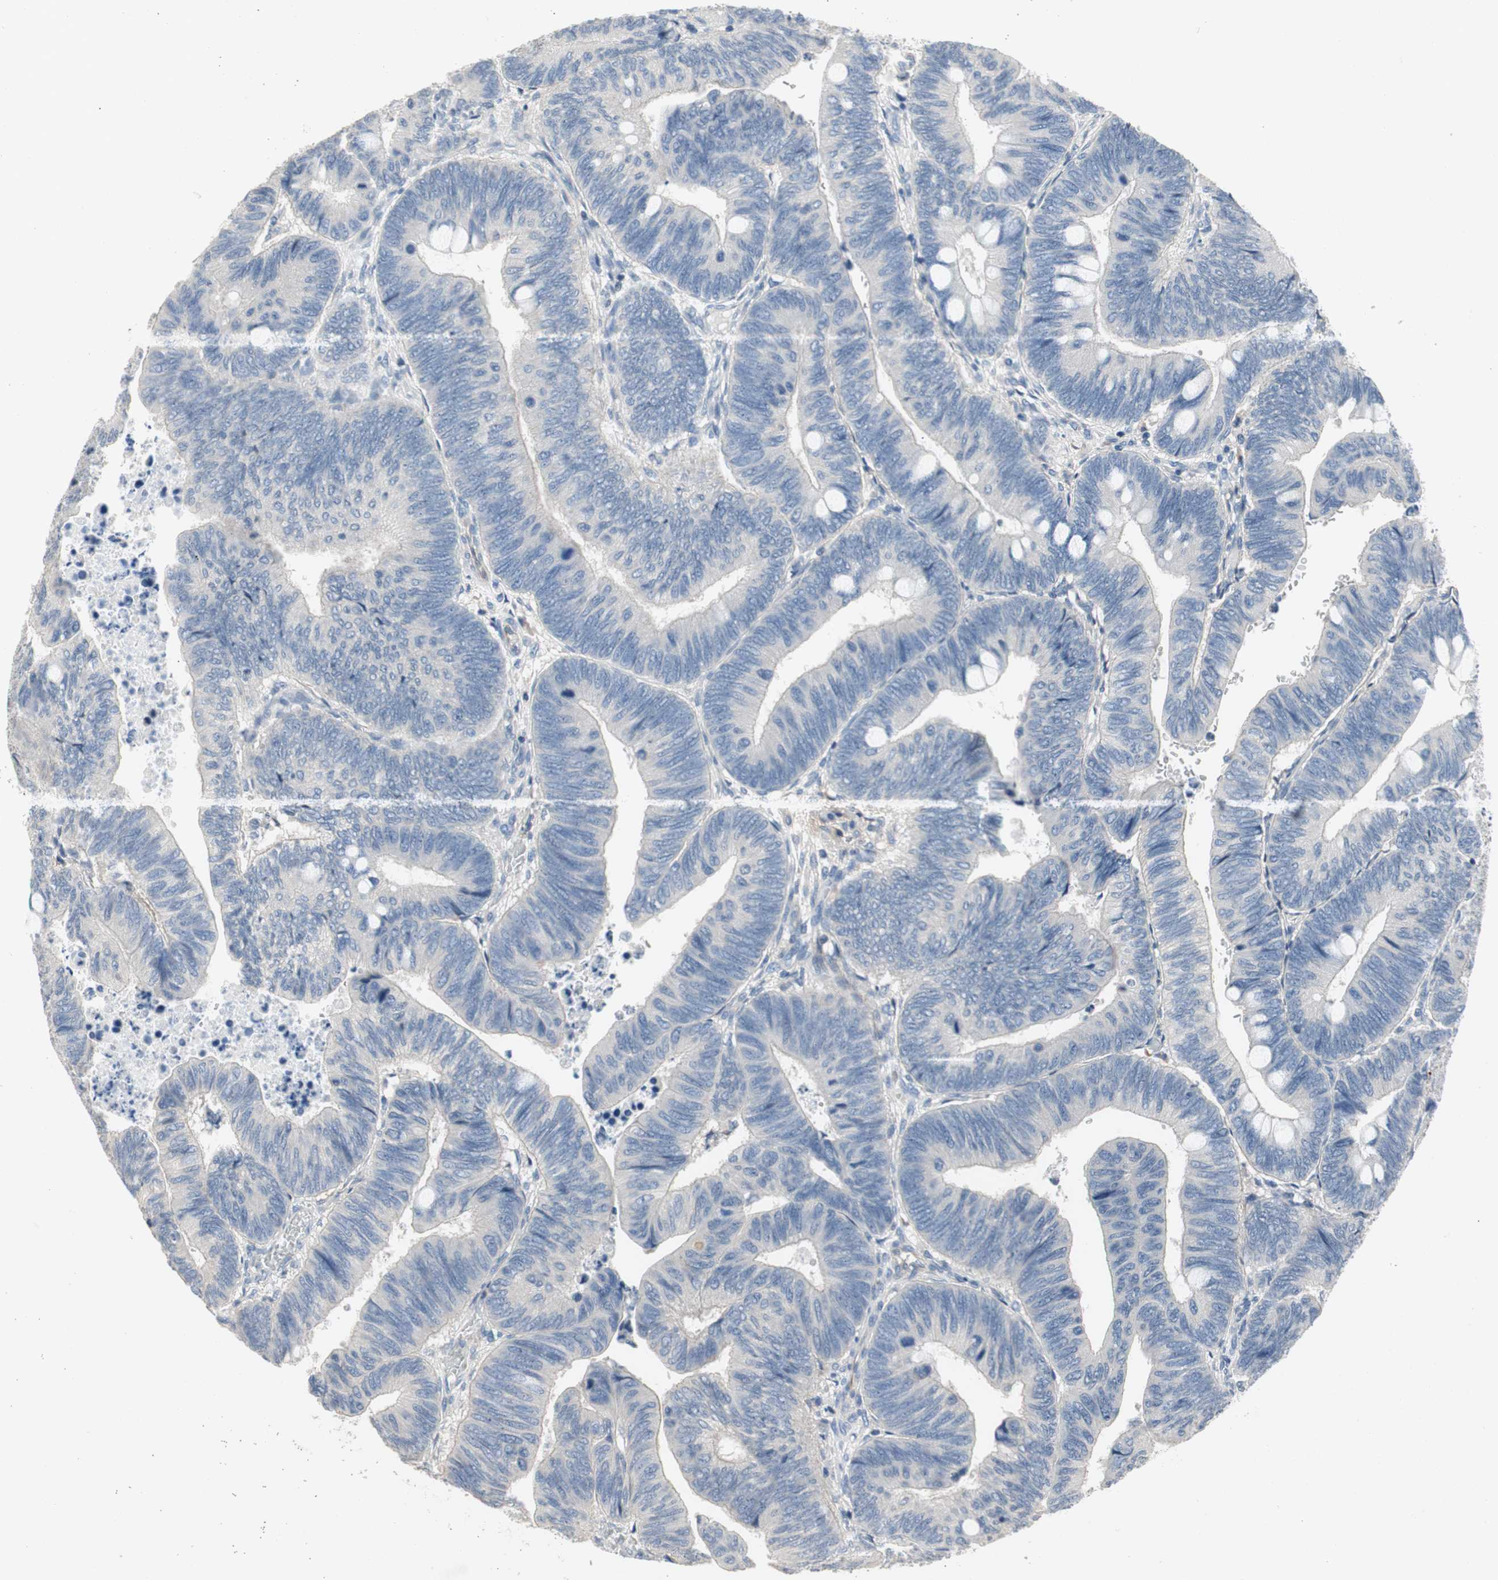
{"staining": {"intensity": "negative", "quantity": "none", "location": "none"}, "tissue": "colorectal cancer", "cell_type": "Tumor cells", "image_type": "cancer", "snomed": [{"axis": "morphology", "description": "Normal tissue, NOS"}, {"axis": "morphology", "description": "Adenocarcinoma, NOS"}, {"axis": "topography", "description": "Rectum"}, {"axis": "topography", "description": "Peripheral nerve tissue"}], "caption": "The IHC photomicrograph has no significant expression in tumor cells of colorectal cancer tissue.", "gene": "ALPL", "patient": {"sex": "male", "age": 92}}